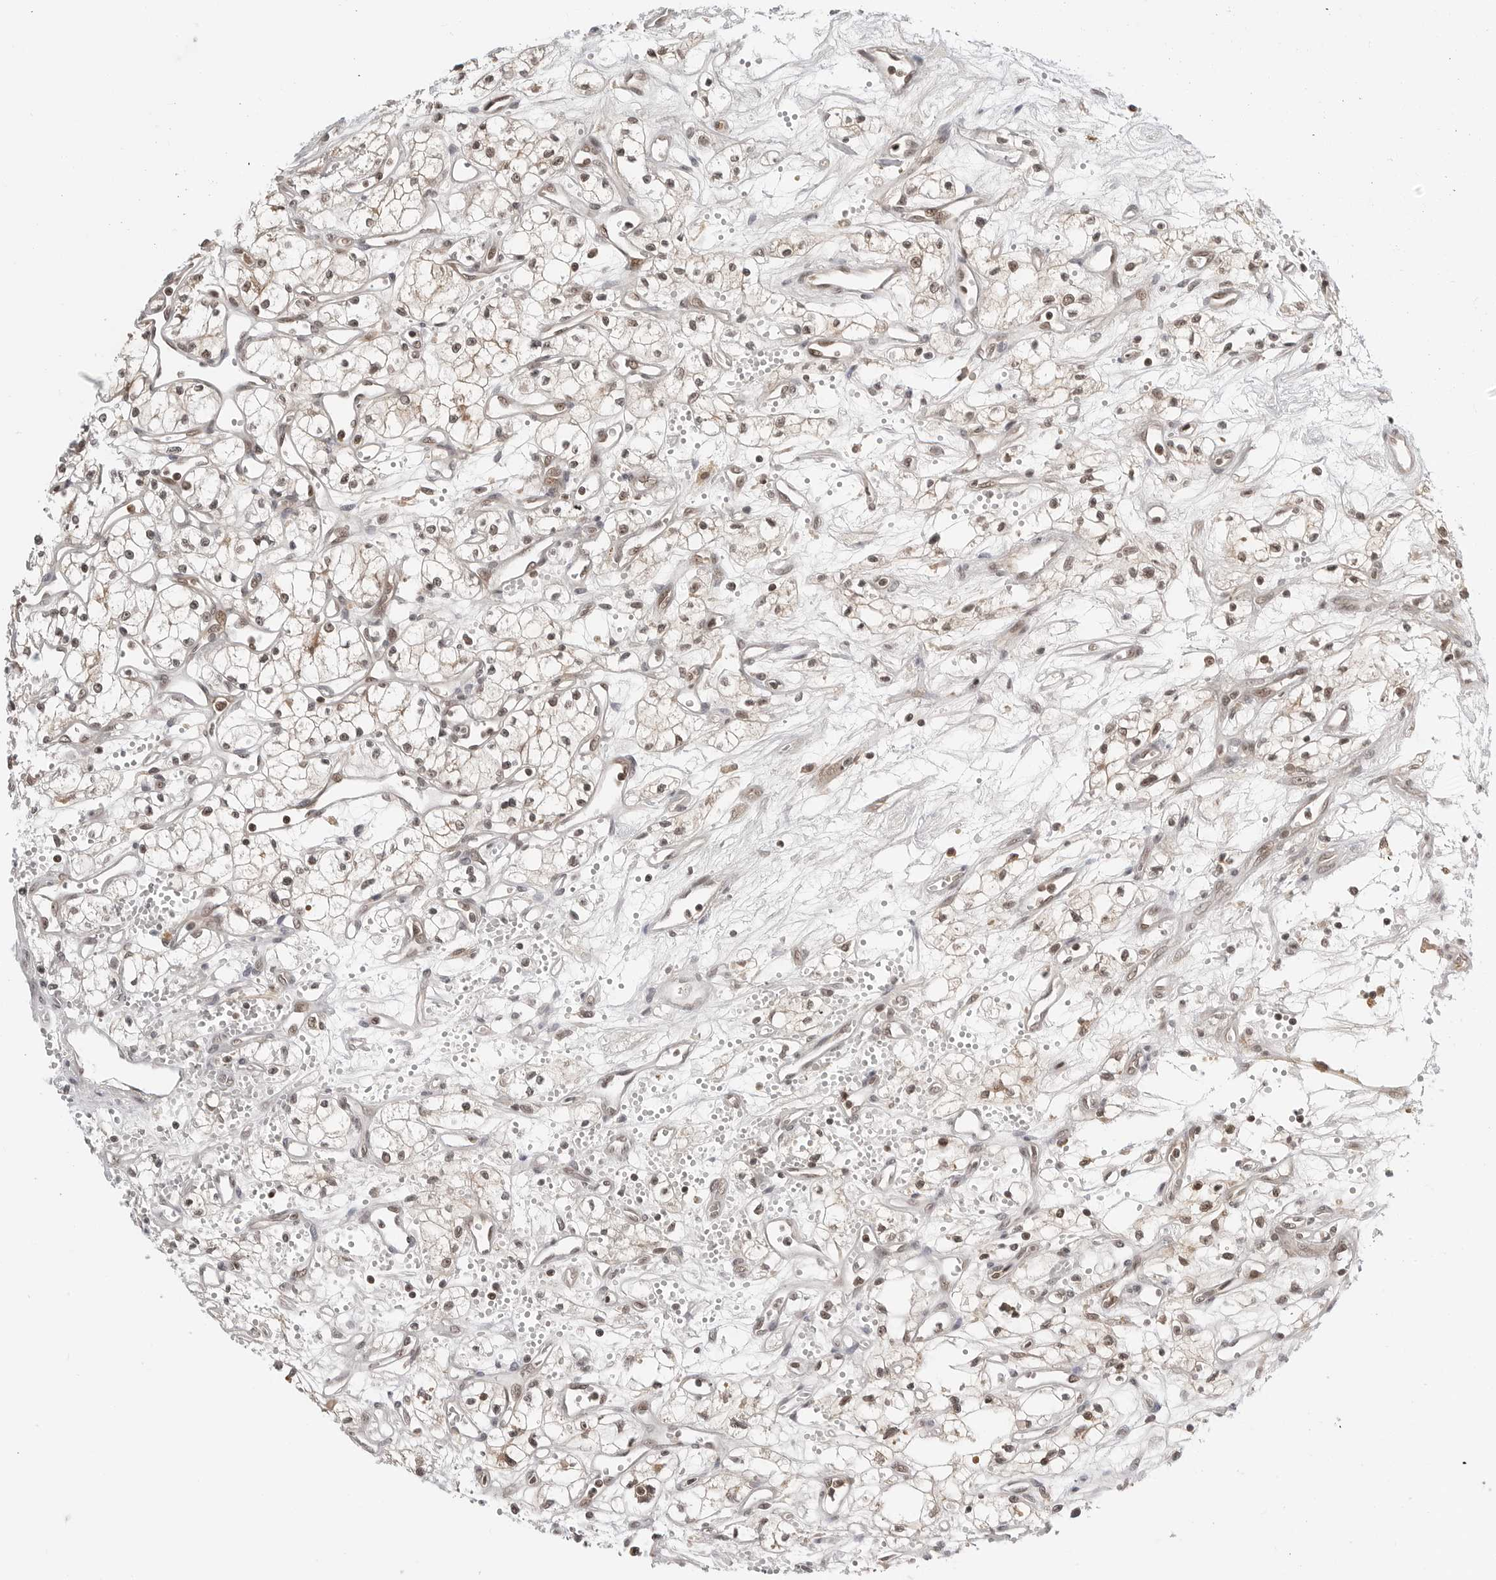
{"staining": {"intensity": "moderate", "quantity": ">75%", "location": "nuclear"}, "tissue": "renal cancer", "cell_type": "Tumor cells", "image_type": "cancer", "snomed": [{"axis": "morphology", "description": "Adenocarcinoma, NOS"}, {"axis": "topography", "description": "Kidney"}], "caption": "Immunohistochemistry micrograph of human adenocarcinoma (renal) stained for a protein (brown), which demonstrates medium levels of moderate nuclear positivity in approximately >75% of tumor cells.", "gene": "C8orf33", "patient": {"sex": "male", "age": 59}}